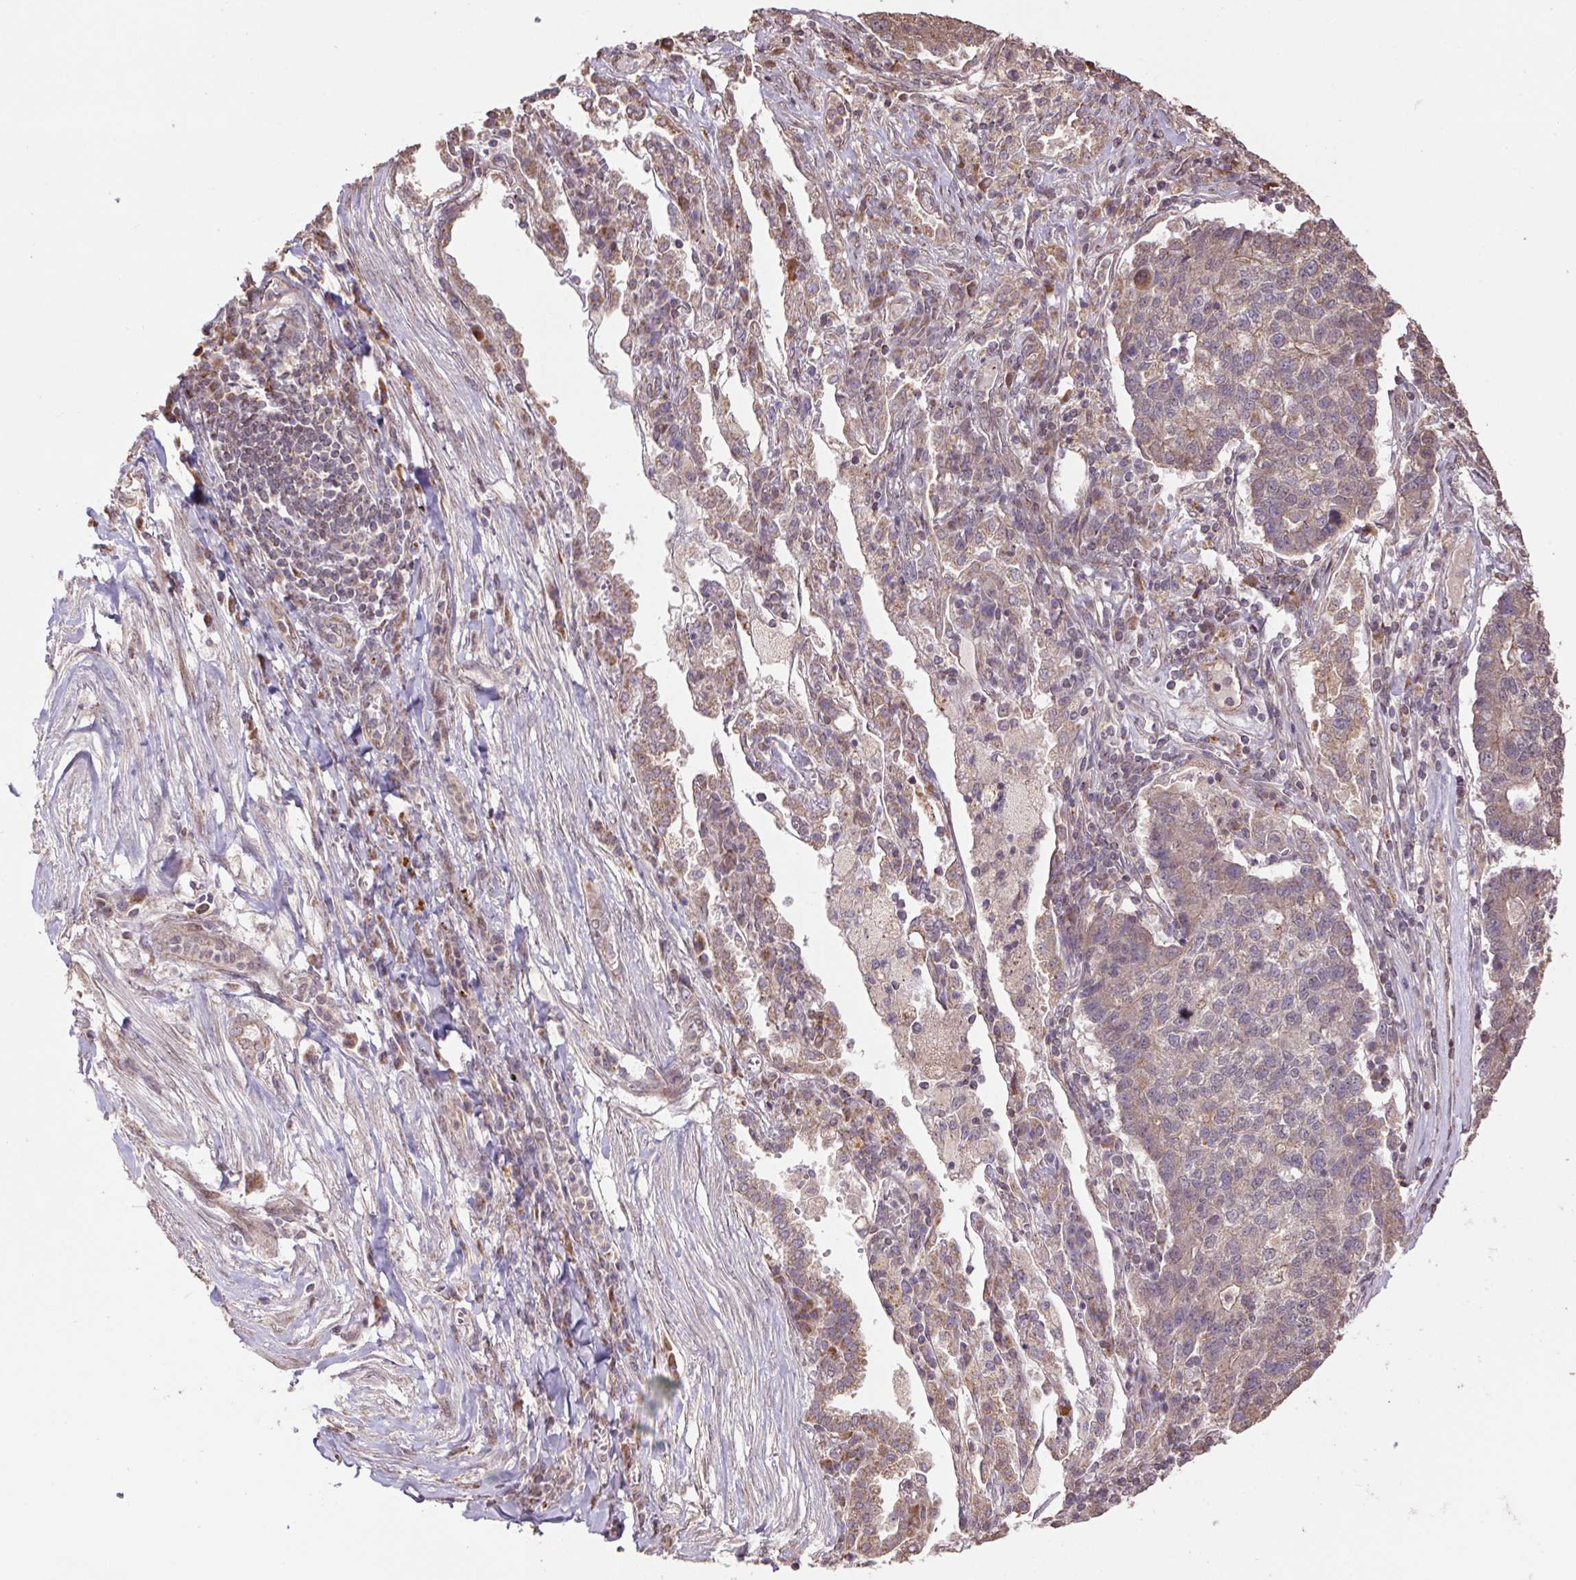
{"staining": {"intensity": "weak", "quantity": "25%-75%", "location": "cytoplasmic/membranous"}, "tissue": "lung cancer", "cell_type": "Tumor cells", "image_type": "cancer", "snomed": [{"axis": "morphology", "description": "Adenocarcinoma, NOS"}, {"axis": "topography", "description": "Lung"}], "caption": "Lung cancer (adenocarcinoma) was stained to show a protein in brown. There is low levels of weak cytoplasmic/membranous positivity in about 25%-75% of tumor cells.", "gene": "PDHA1", "patient": {"sex": "male", "age": 57}}